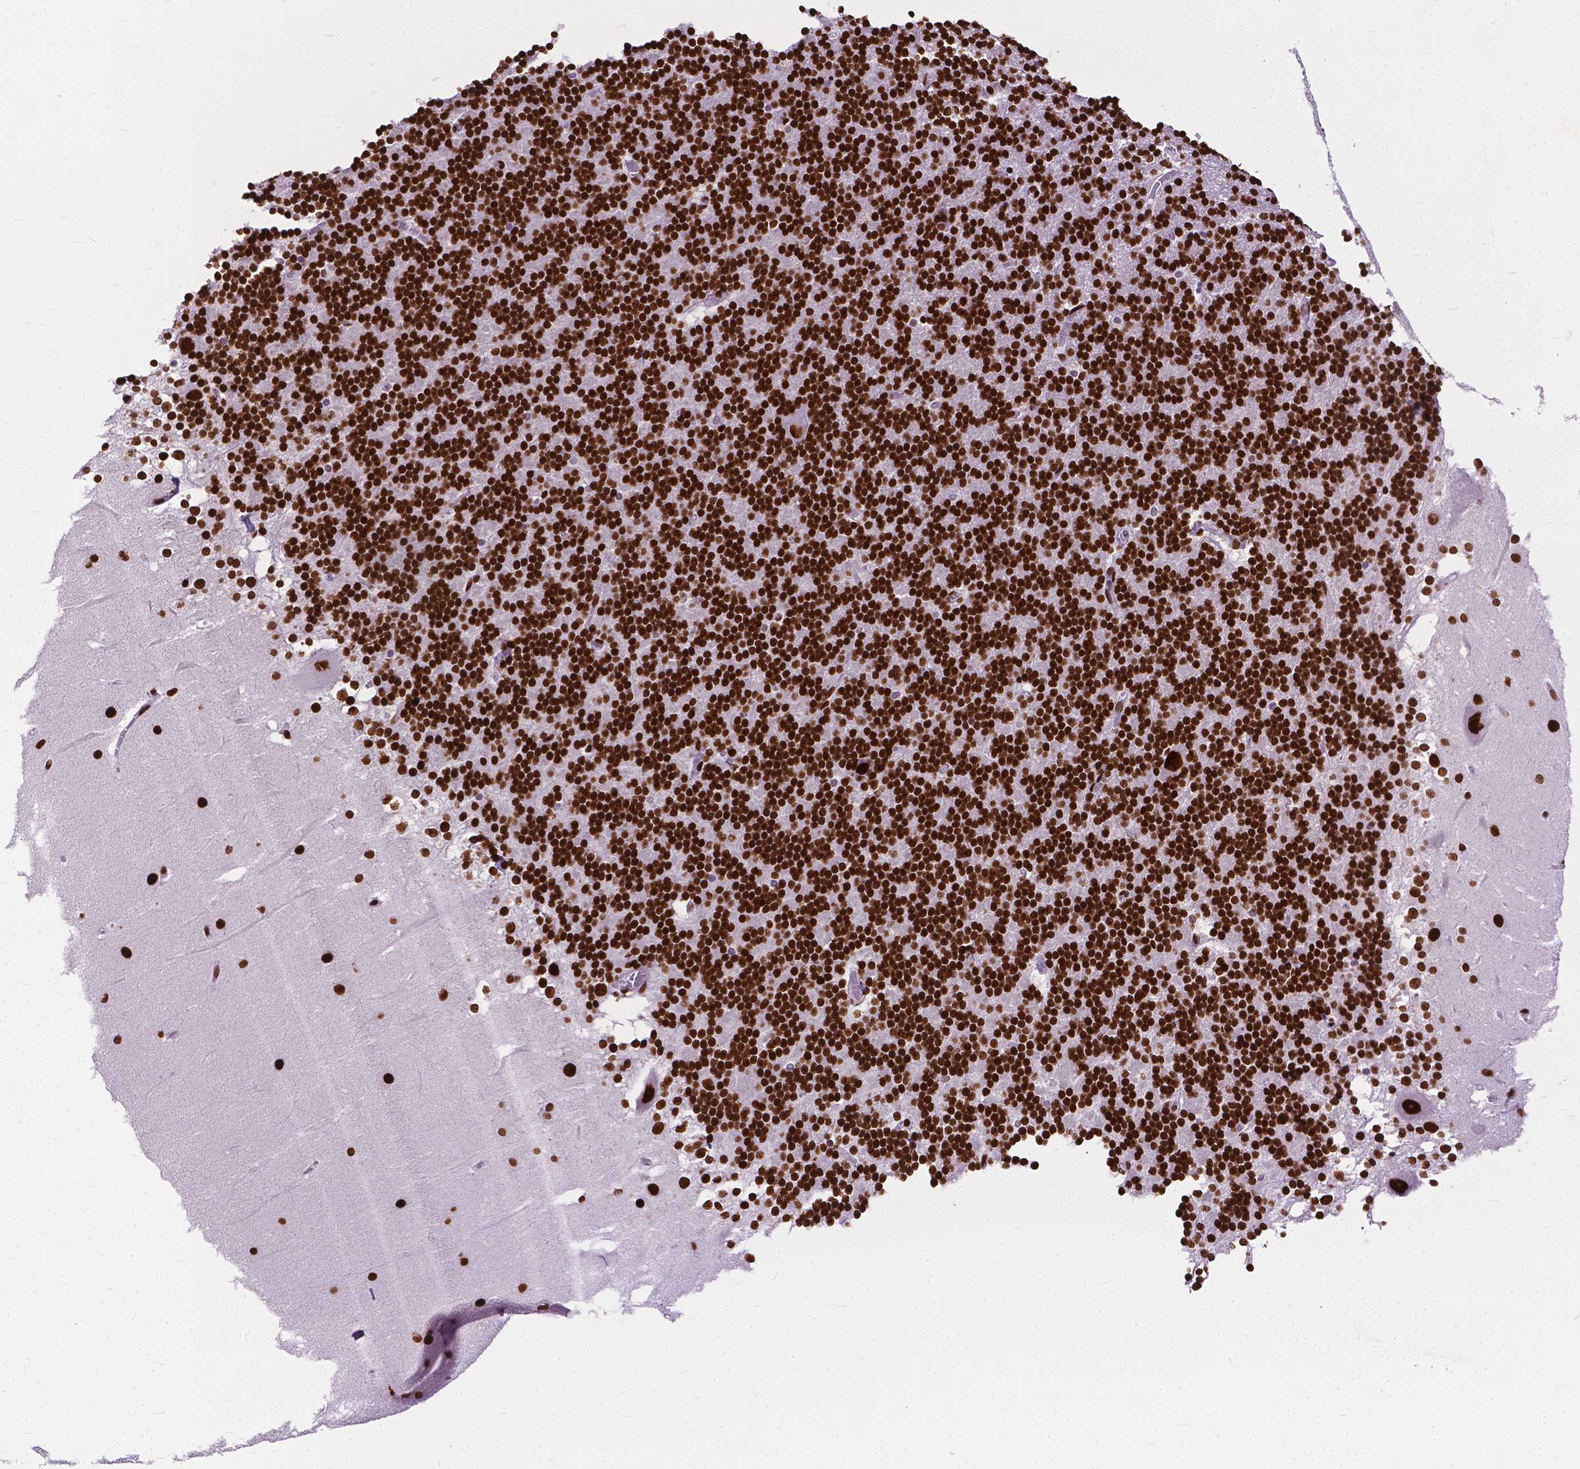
{"staining": {"intensity": "strong", "quantity": ">75%", "location": "nuclear"}, "tissue": "cerebellum", "cell_type": "Cells in granular layer", "image_type": "normal", "snomed": [{"axis": "morphology", "description": "Normal tissue, NOS"}, {"axis": "topography", "description": "Cerebellum"}], "caption": "Cells in granular layer reveal strong nuclear positivity in about >75% of cells in normal cerebellum. The protein of interest is shown in brown color, while the nuclei are stained blue.", "gene": "SMIM5", "patient": {"sex": "female", "age": 19}}